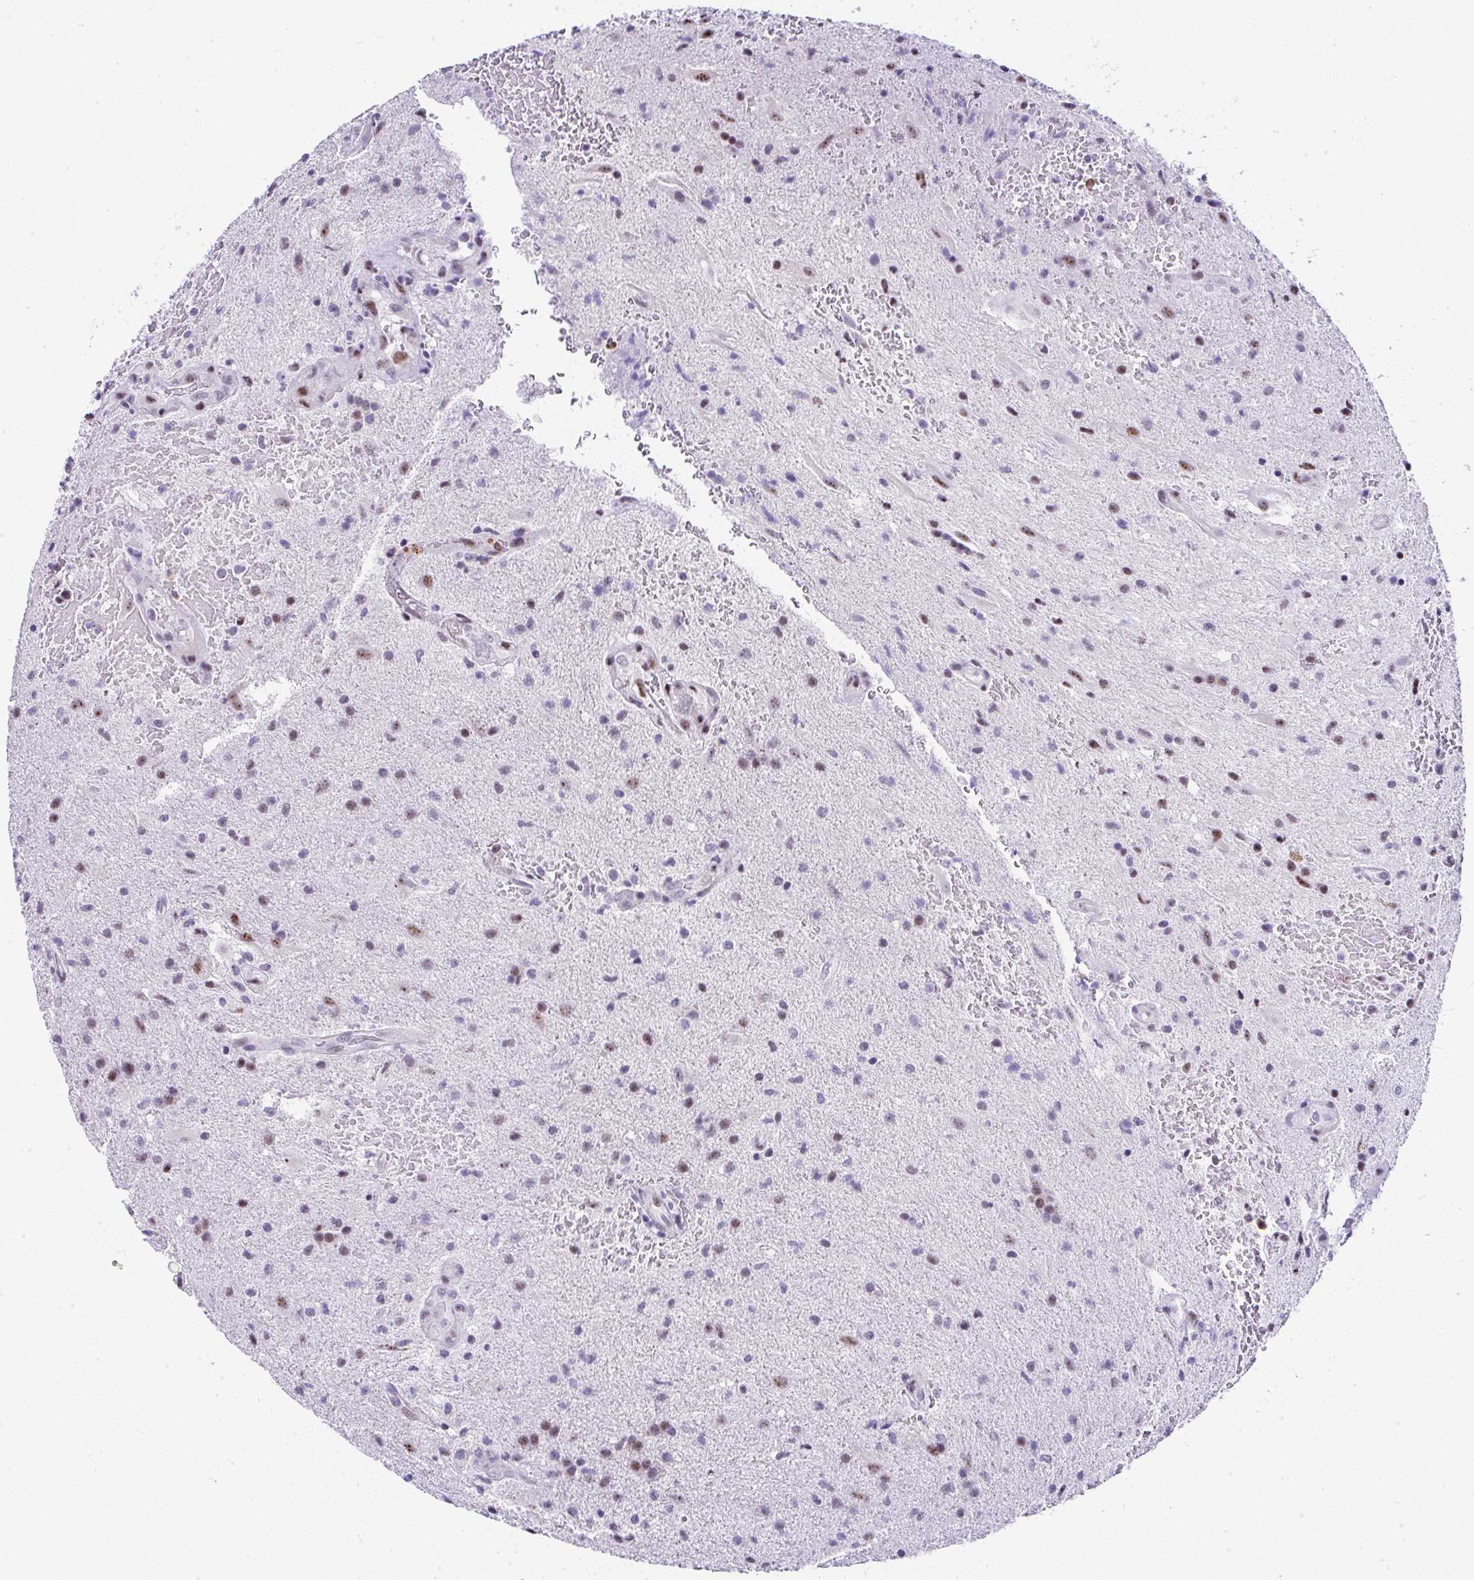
{"staining": {"intensity": "moderate", "quantity": "25%-75%", "location": "nuclear"}, "tissue": "glioma", "cell_type": "Tumor cells", "image_type": "cancer", "snomed": [{"axis": "morphology", "description": "Glioma, malignant, High grade"}, {"axis": "topography", "description": "Brain"}], "caption": "Glioma was stained to show a protein in brown. There is medium levels of moderate nuclear expression in approximately 25%-75% of tumor cells. Using DAB (brown) and hematoxylin (blue) stains, captured at high magnification using brightfield microscopy.", "gene": "NR1D2", "patient": {"sex": "male", "age": 67}}